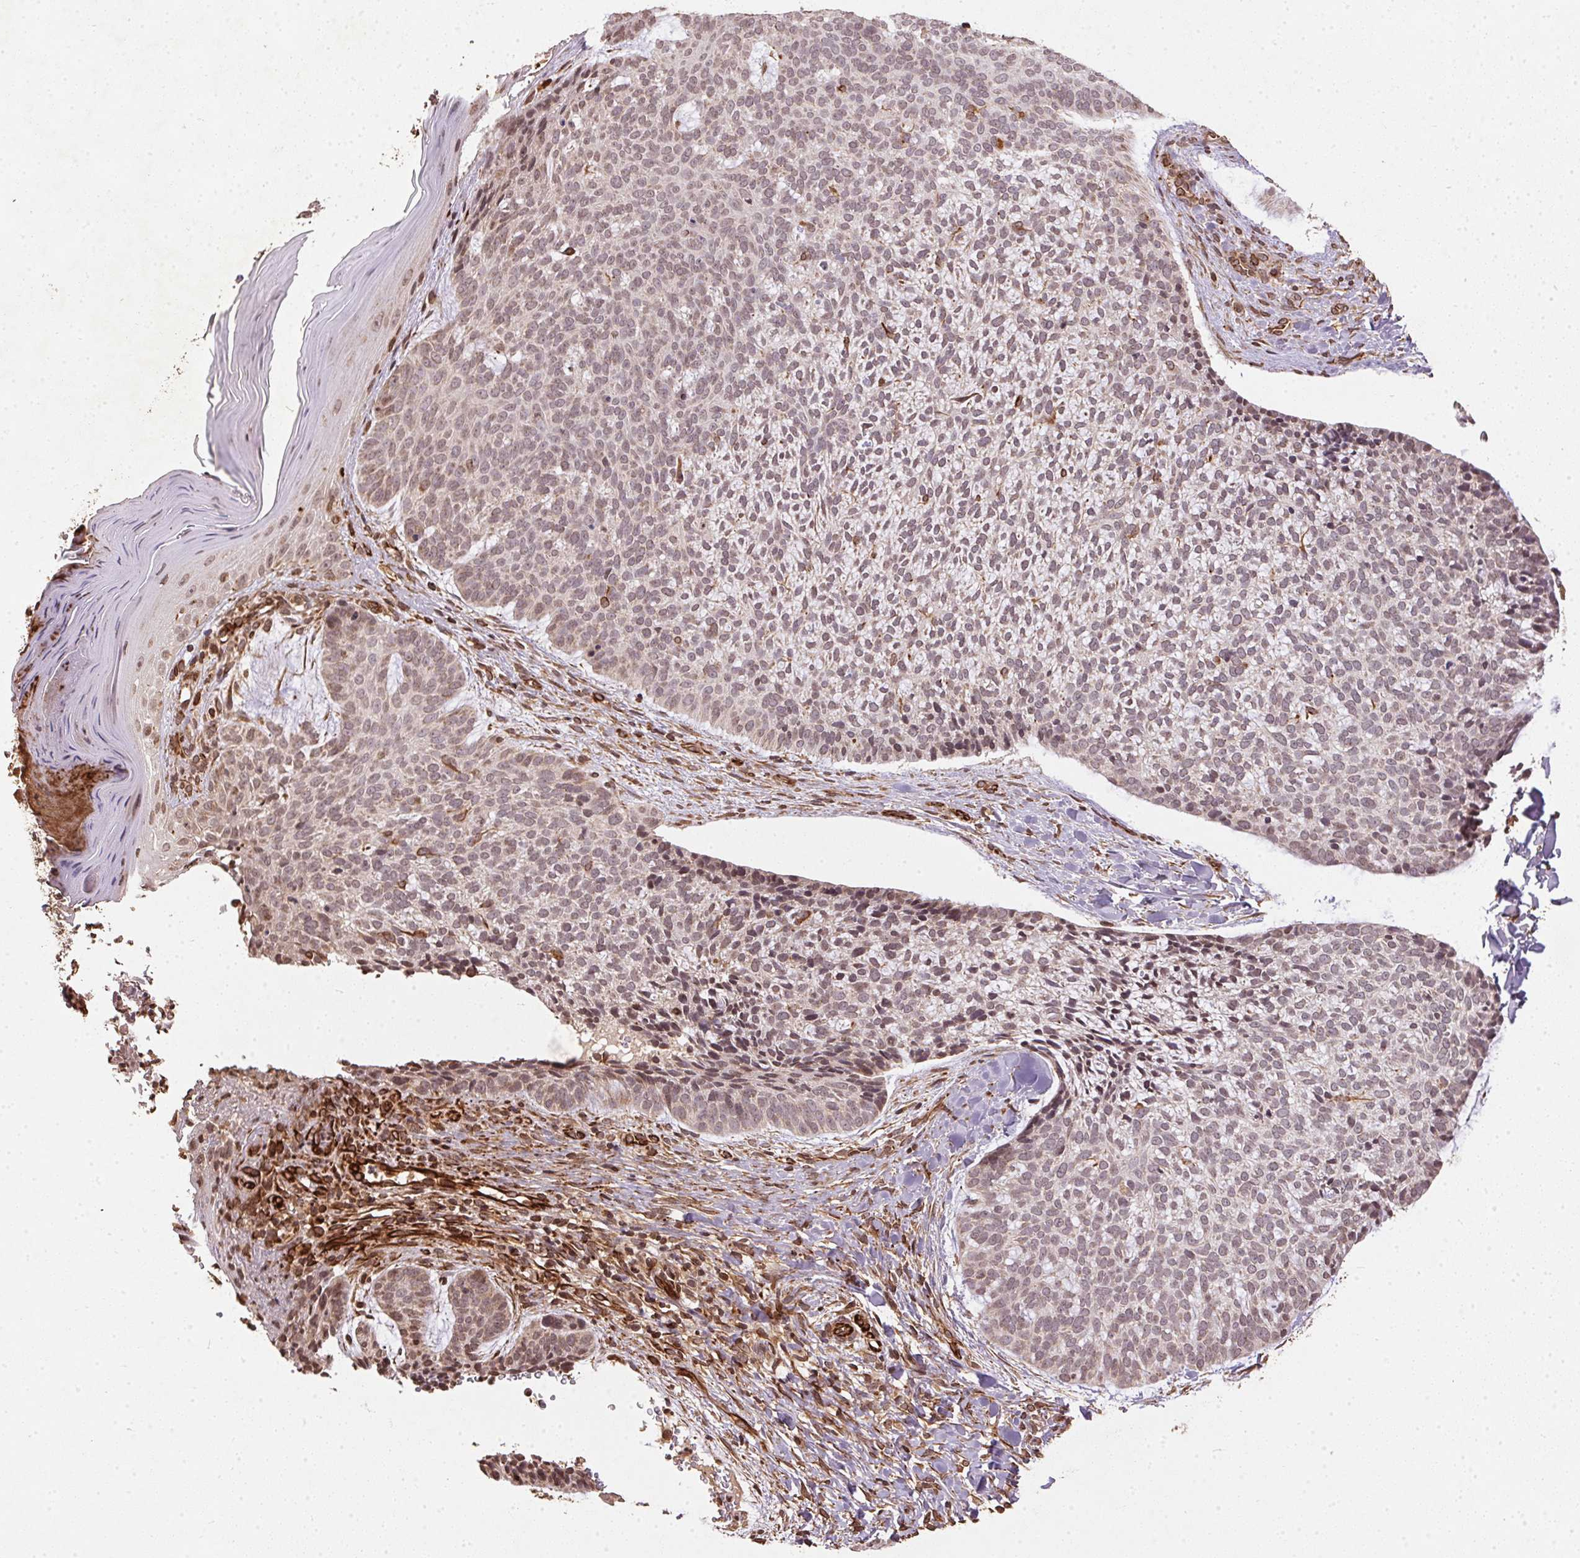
{"staining": {"intensity": "weak", "quantity": ">75%", "location": "cytoplasmic/membranous"}, "tissue": "skin cancer", "cell_type": "Tumor cells", "image_type": "cancer", "snomed": [{"axis": "morphology", "description": "Basal cell carcinoma"}, {"axis": "topography", "description": "Skin"}], "caption": "High-magnification brightfield microscopy of skin cancer stained with DAB (brown) and counterstained with hematoxylin (blue). tumor cells exhibit weak cytoplasmic/membranous positivity is seen in about>75% of cells. Nuclei are stained in blue.", "gene": "SPRED2", "patient": {"sex": "male", "age": 64}}